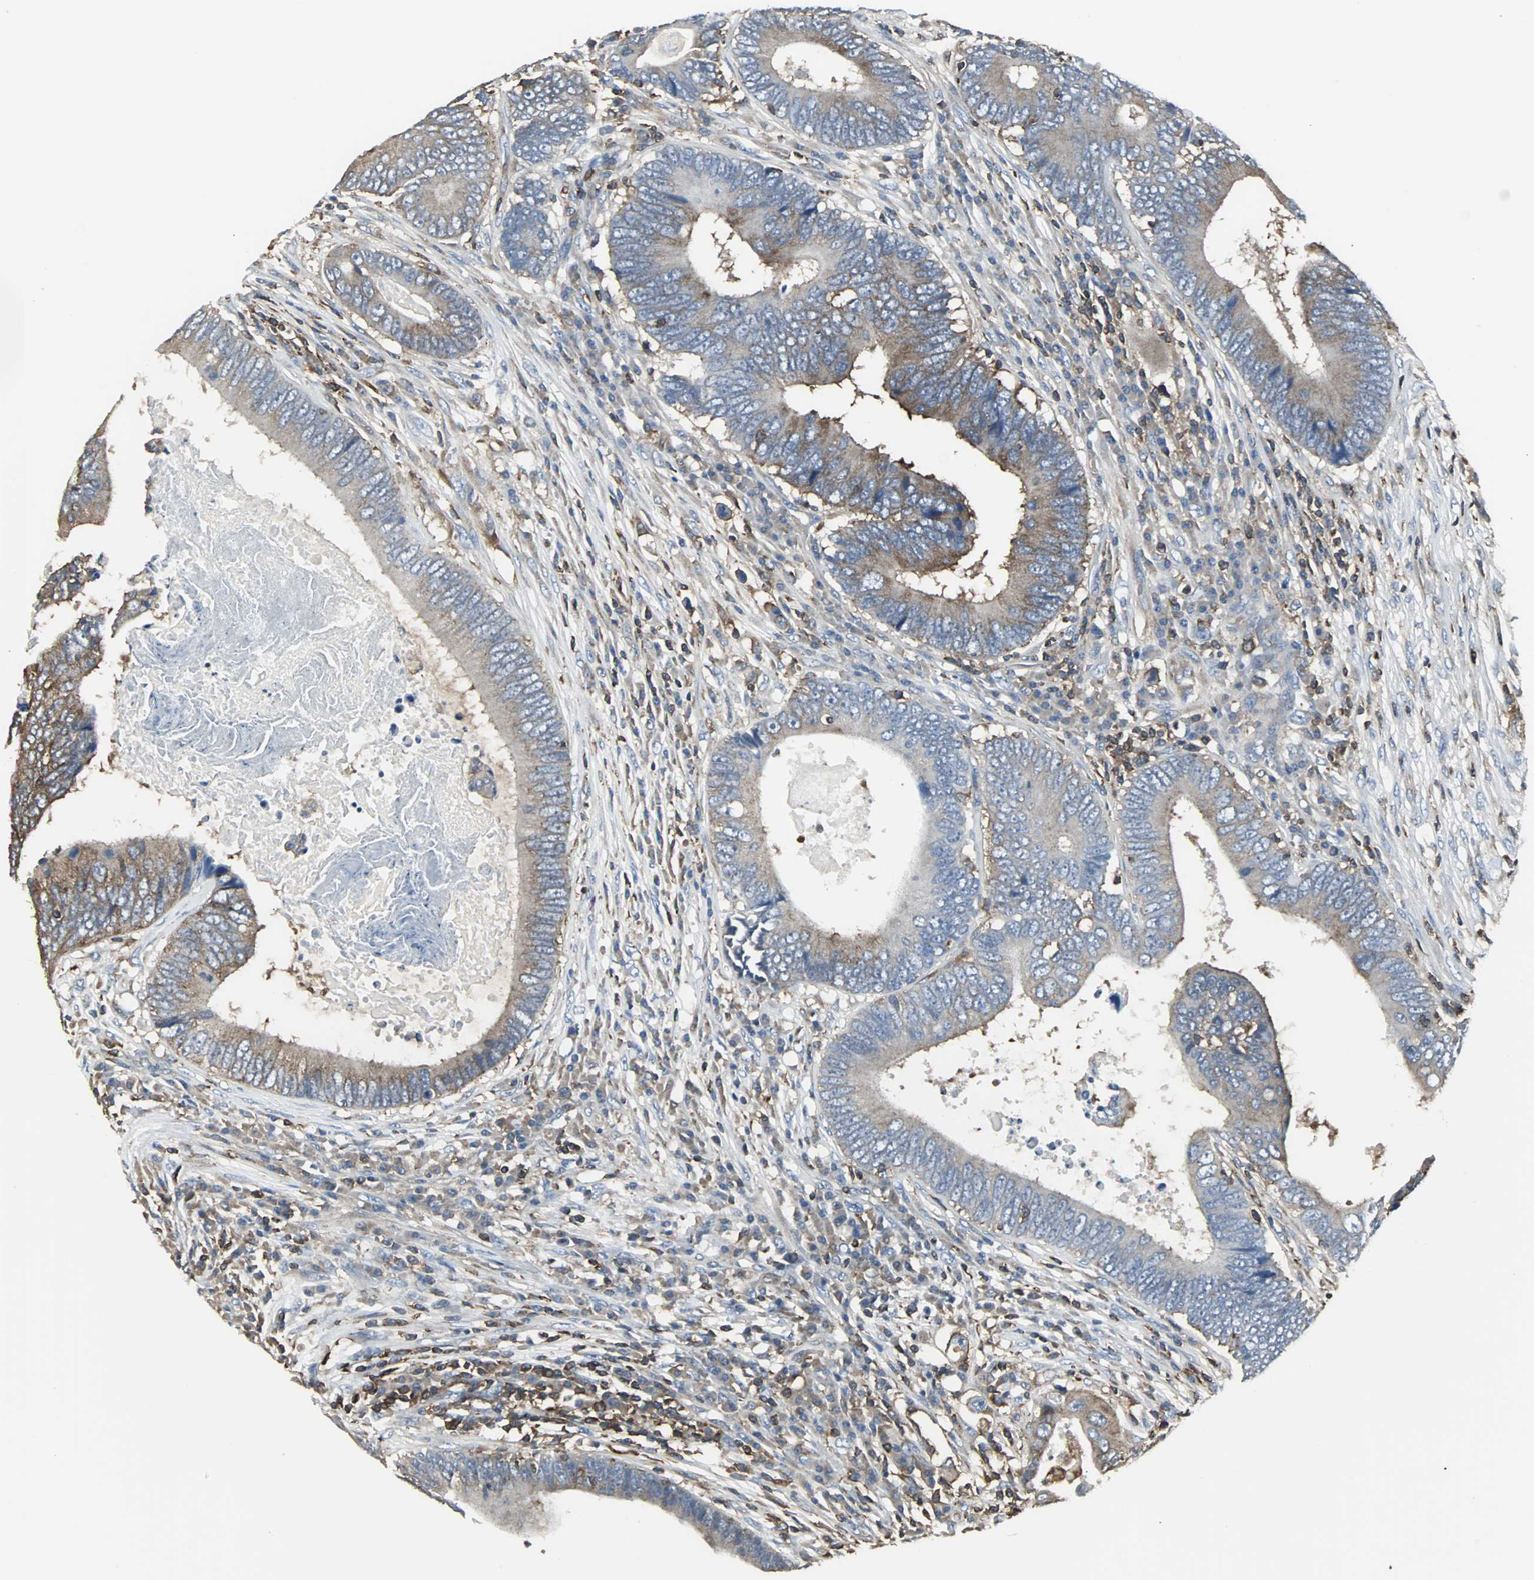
{"staining": {"intensity": "moderate", "quantity": "25%-75%", "location": "cytoplasmic/membranous"}, "tissue": "colorectal cancer", "cell_type": "Tumor cells", "image_type": "cancer", "snomed": [{"axis": "morphology", "description": "Adenocarcinoma, NOS"}, {"axis": "topography", "description": "Colon"}], "caption": "Moderate cytoplasmic/membranous protein positivity is appreciated in about 25%-75% of tumor cells in colorectal adenocarcinoma.", "gene": "LRRFIP1", "patient": {"sex": "female", "age": 78}}